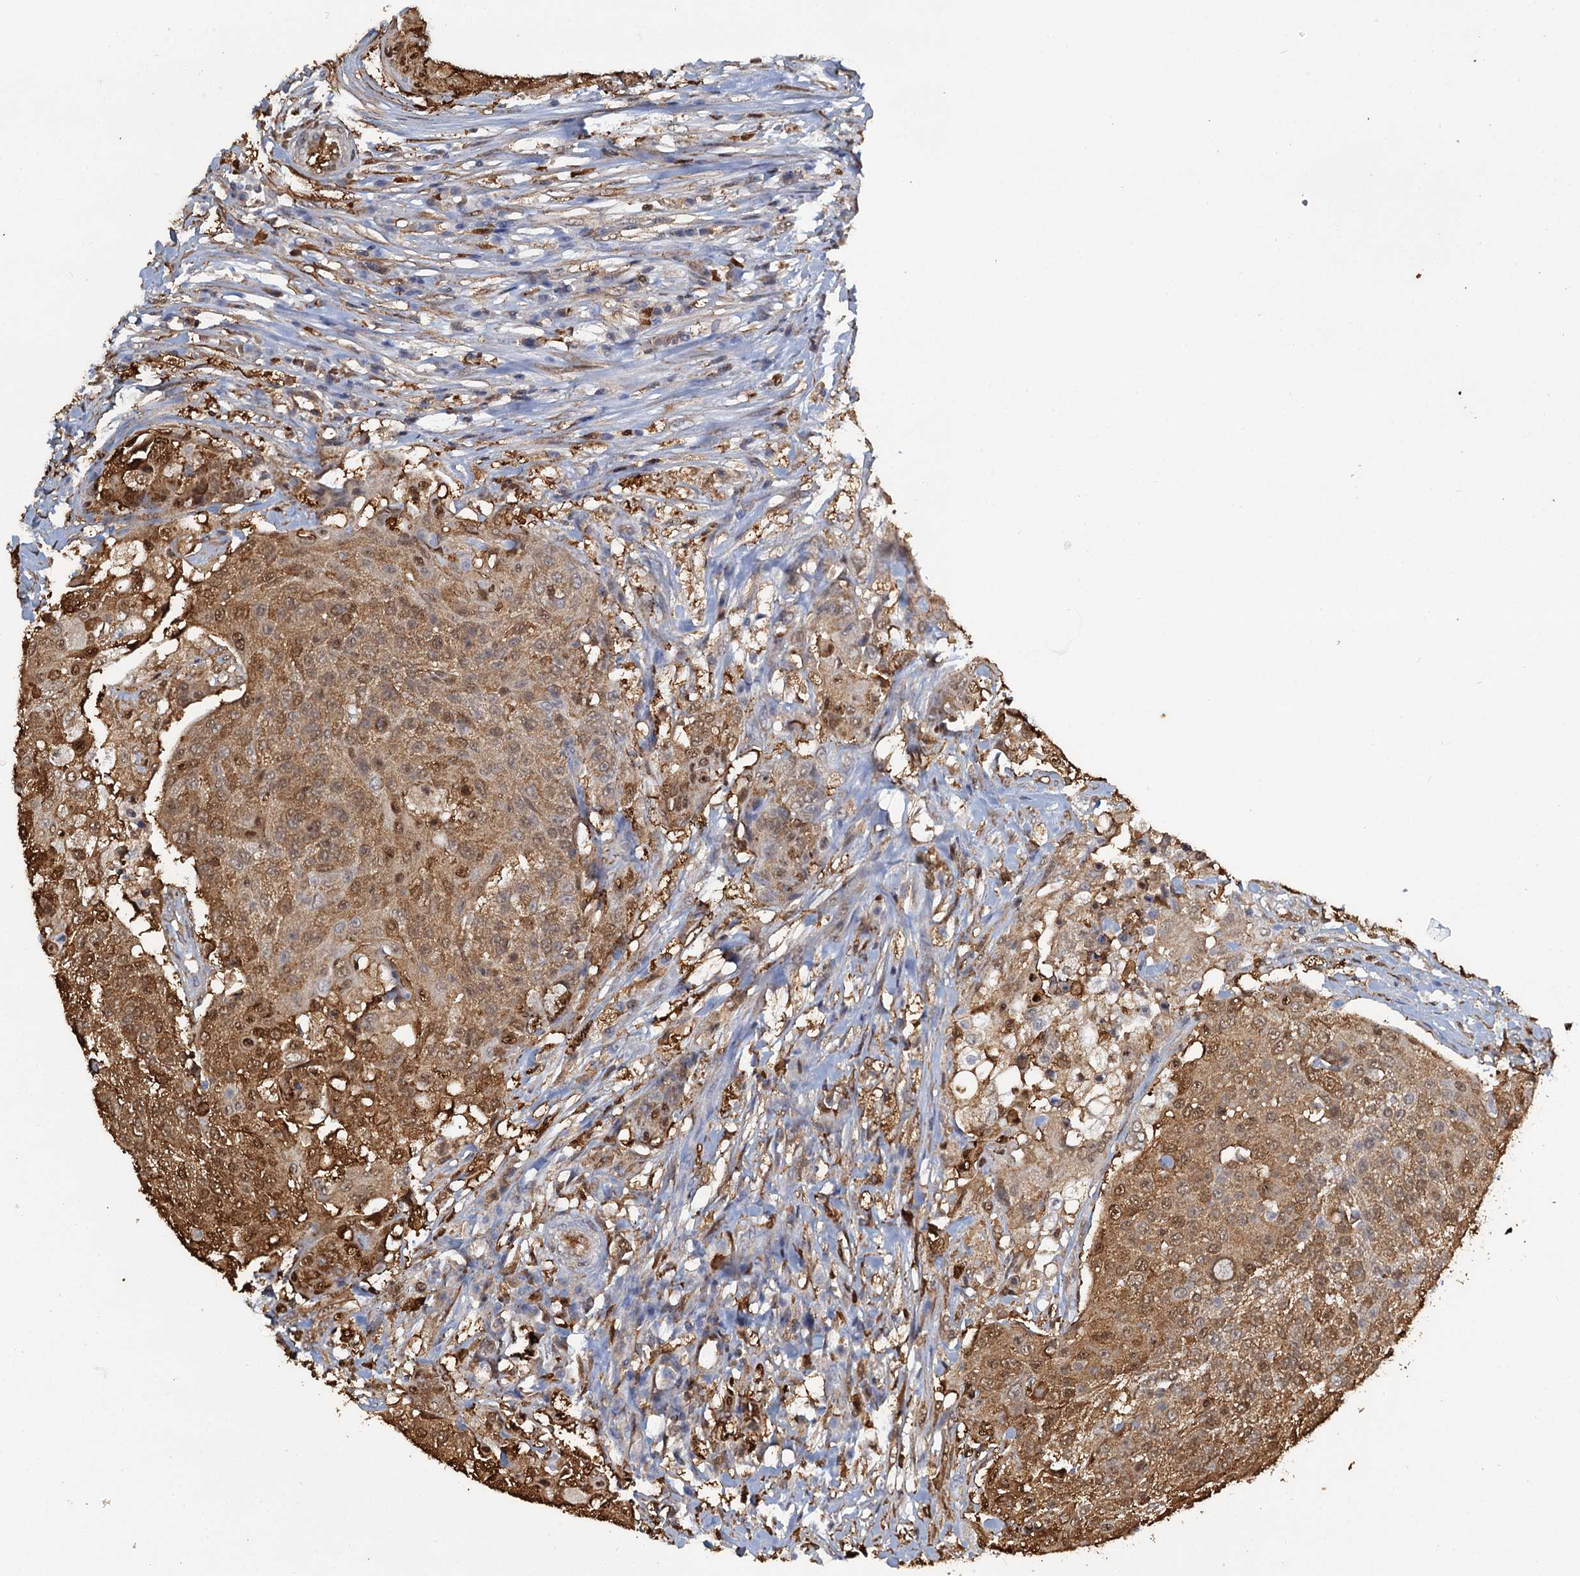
{"staining": {"intensity": "moderate", "quantity": ">75%", "location": "cytoplasmic/membranous,nuclear"}, "tissue": "urothelial cancer", "cell_type": "Tumor cells", "image_type": "cancer", "snomed": [{"axis": "morphology", "description": "Urothelial carcinoma, High grade"}, {"axis": "topography", "description": "Urinary bladder"}], "caption": "A brown stain labels moderate cytoplasmic/membranous and nuclear positivity of a protein in human urothelial cancer tumor cells. The staining is performed using DAB (3,3'-diaminobenzidine) brown chromogen to label protein expression. The nuclei are counter-stained blue using hematoxylin.", "gene": "S100A6", "patient": {"sex": "female", "age": 63}}